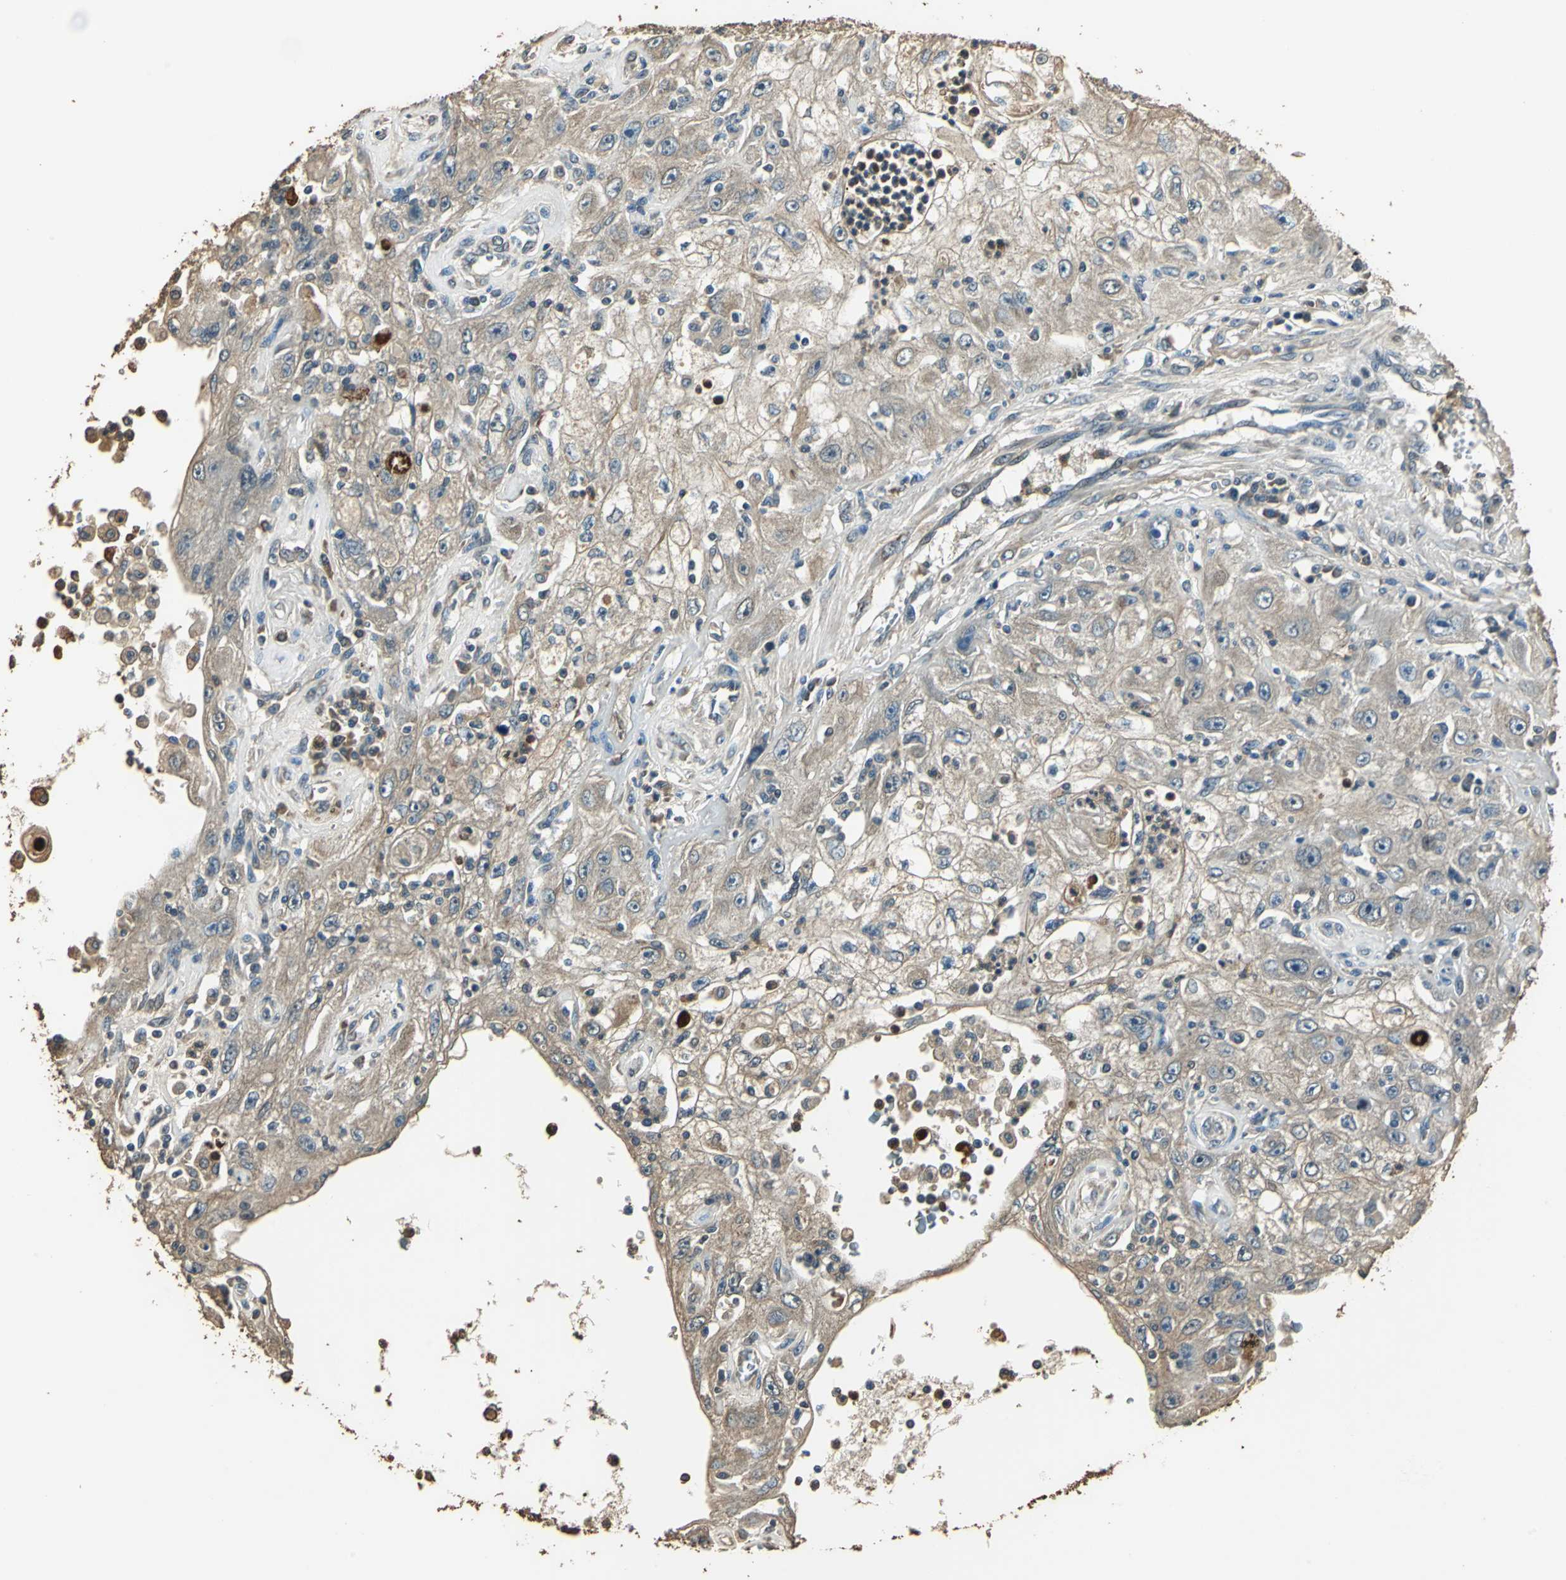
{"staining": {"intensity": "weak", "quantity": ">75%", "location": "cytoplasmic/membranous"}, "tissue": "skin cancer", "cell_type": "Tumor cells", "image_type": "cancer", "snomed": [{"axis": "morphology", "description": "Squamous cell carcinoma, NOS"}, {"axis": "topography", "description": "Skin"}], "caption": "The immunohistochemical stain highlights weak cytoplasmic/membranous positivity in tumor cells of skin cancer (squamous cell carcinoma) tissue. (DAB (3,3'-diaminobenzidine) IHC, brown staining for protein, blue staining for nuclei).", "gene": "TMPRSS4", "patient": {"sex": "male", "age": 75}}